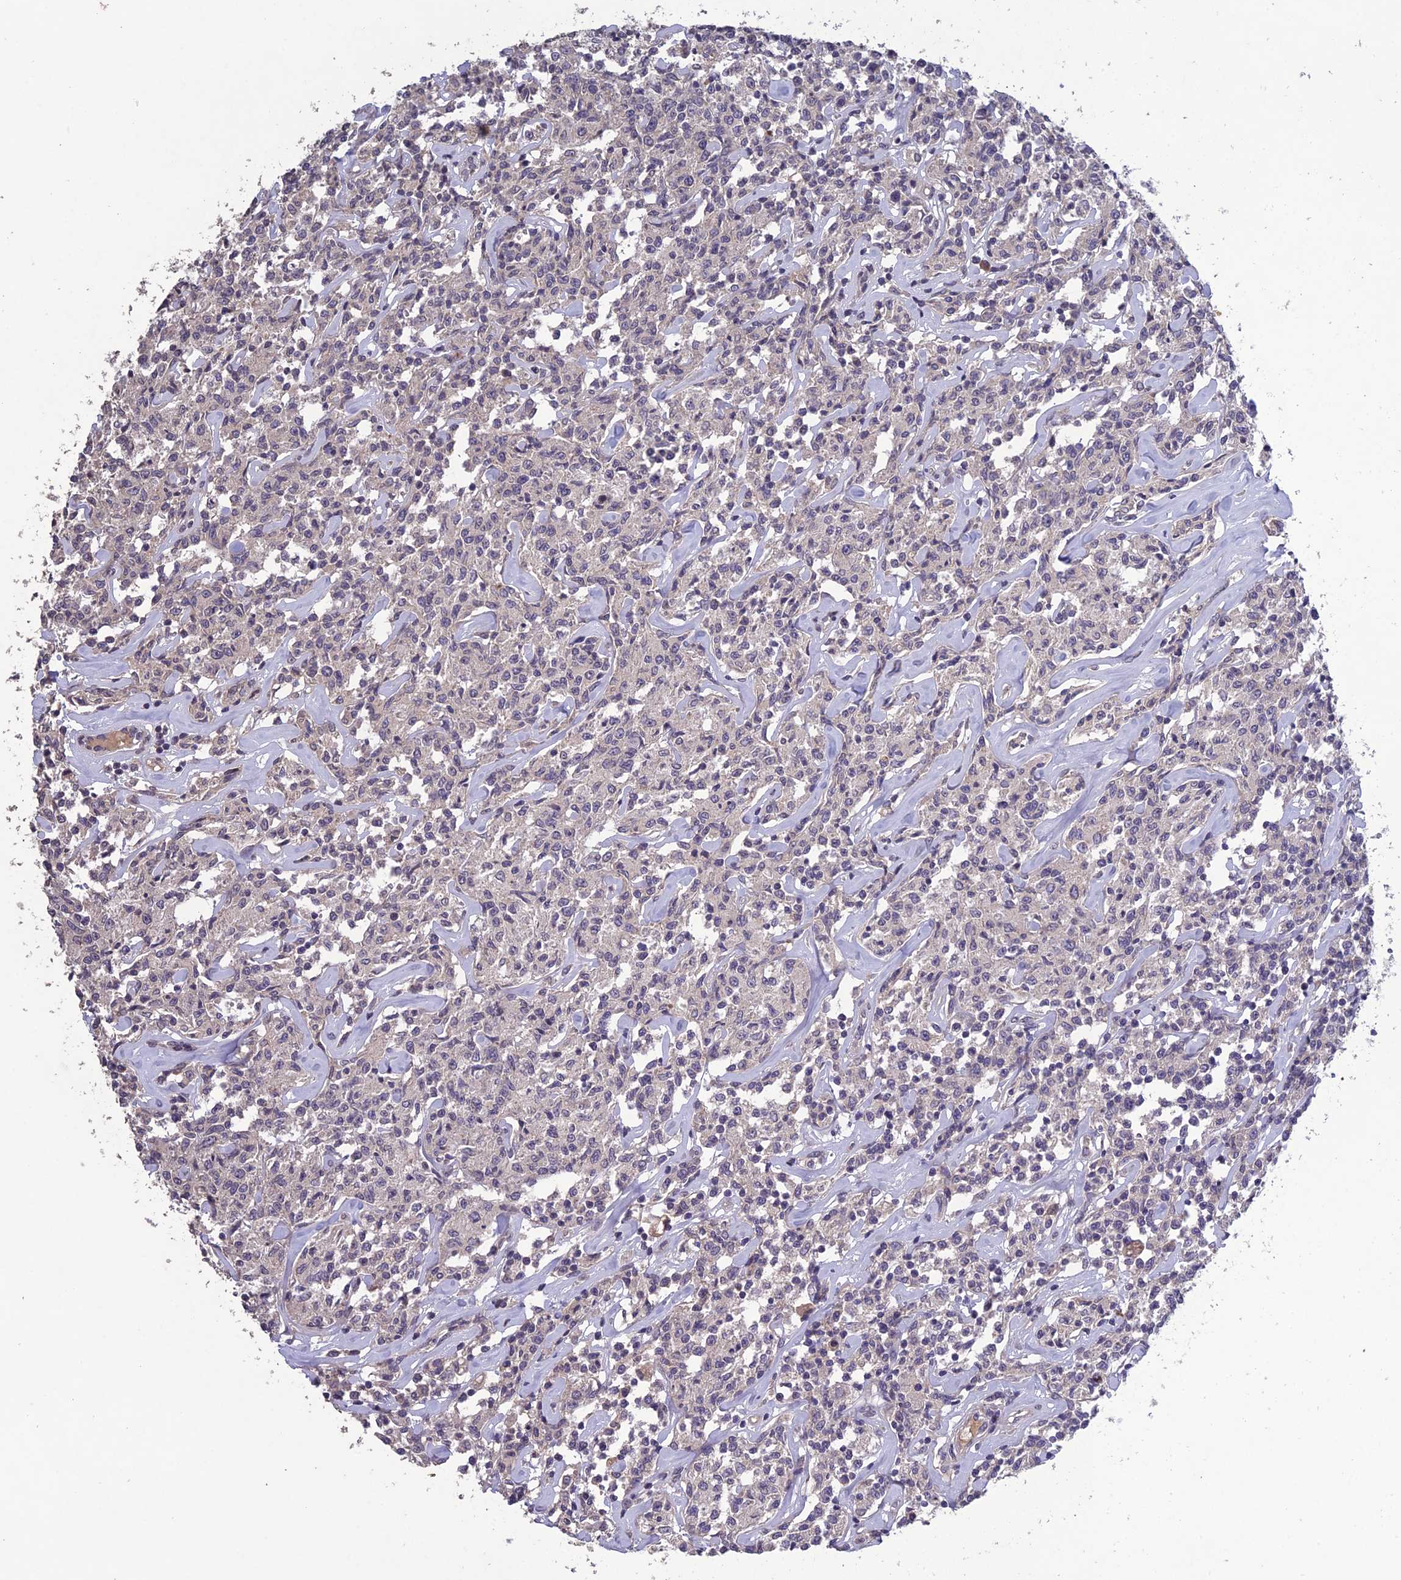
{"staining": {"intensity": "negative", "quantity": "none", "location": "none"}, "tissue": "lymphoma", "cell_type": "Tumor cells", "image_type": "cancer", "snomed": [{"axis": "morphology", "description": "Malignant lymphoma, non-Hodgkin's type, Low grade"}, {"axis": "topography", "description": "Small intestine"}], "caption": "An IHC image of low-grade malignant lymphoma, non-Hodgkin's type is shown. There is no staining in tumor cells of low-grade malignant lymphoma, non-Hodgkin's type.", "gene": "SLC39A13", "patient": {"sex": "female", "age": 59}}